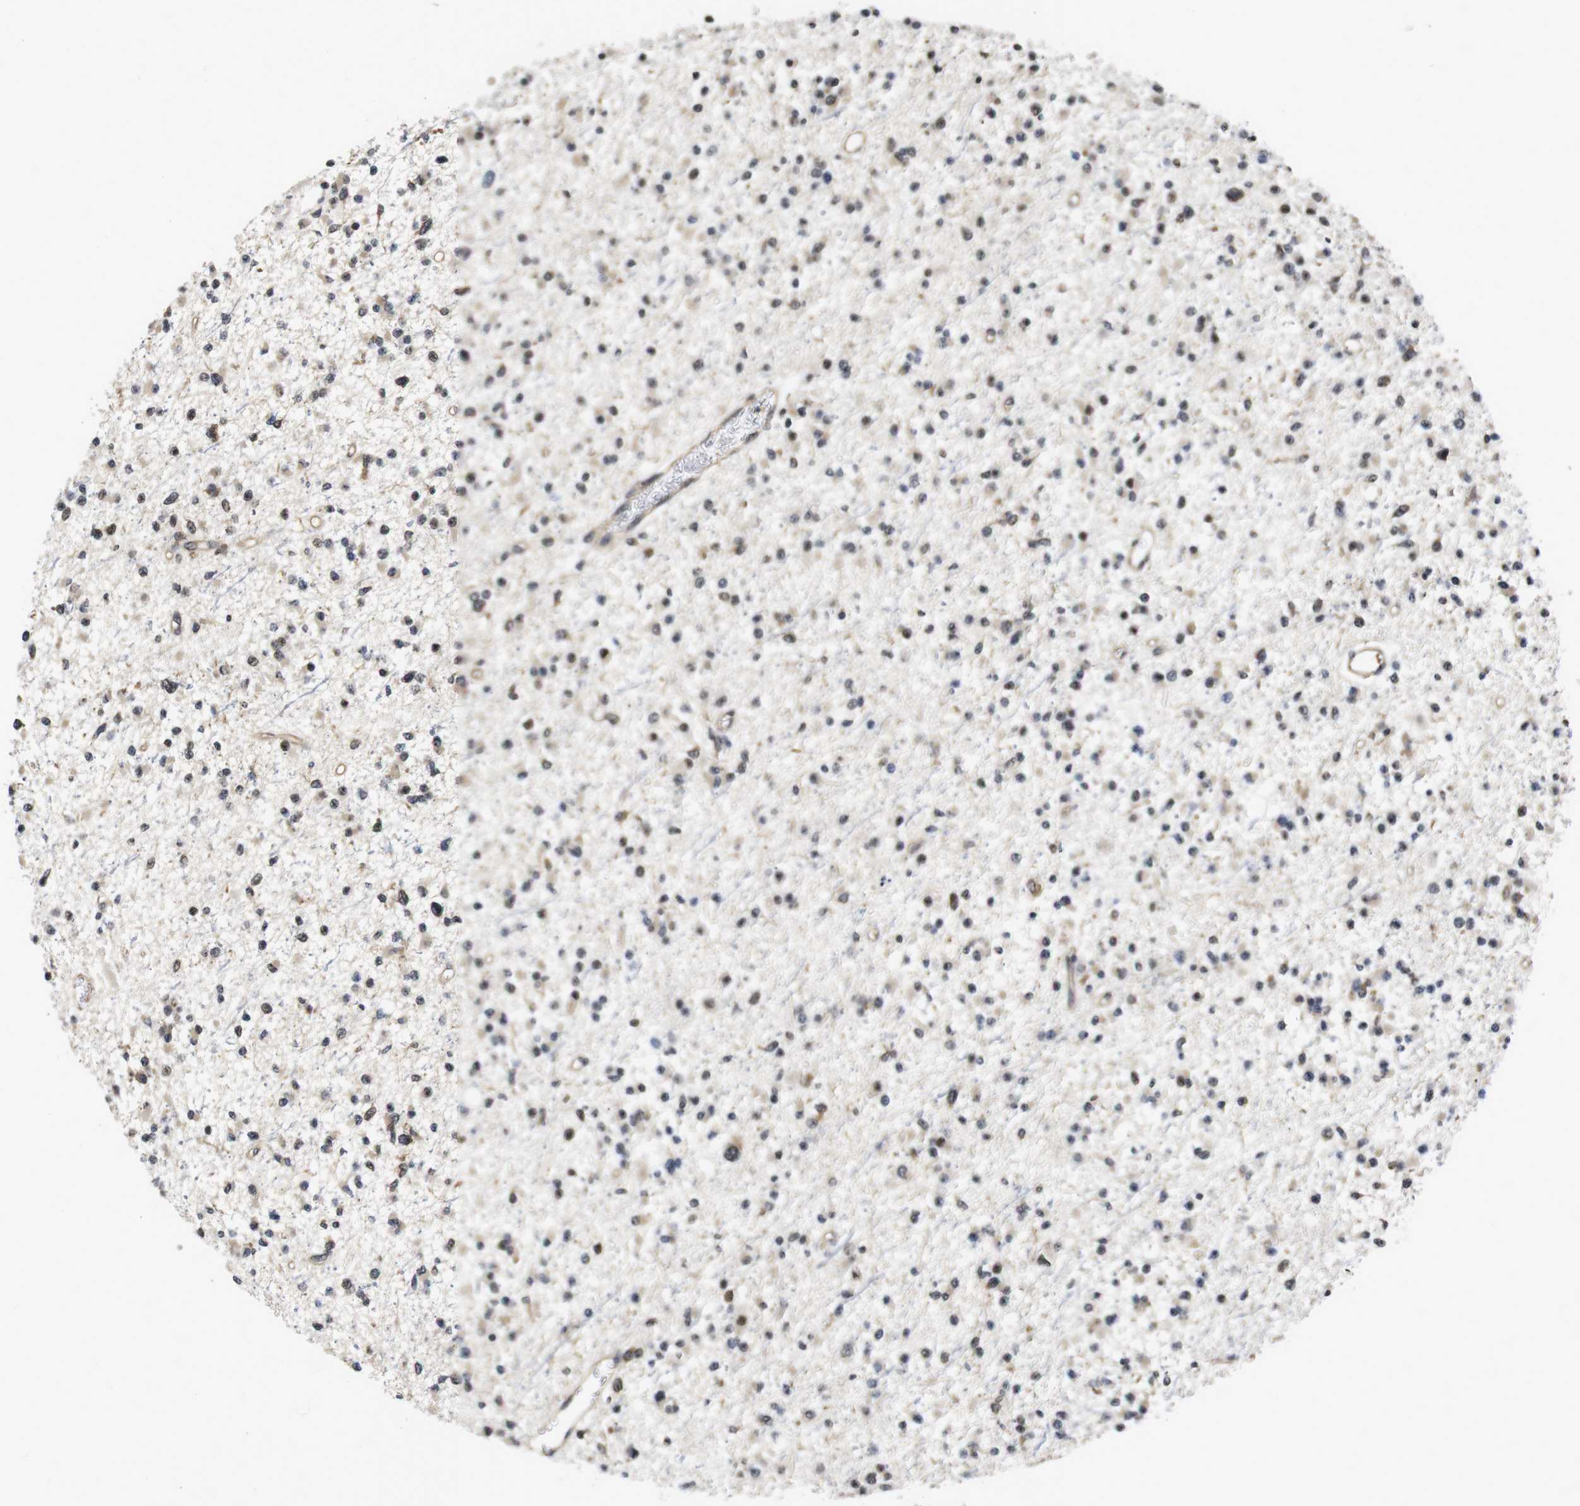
{"staining": {"intensity": "moderate", "quantity": "25%-75%", "location": "nuclear"}, "tissue": "glioma", "cell_type": "Tumor cells", "image_type": "cancer", "snomed": [{"axis": "morphology", "description": "Glioma, malignant, Low grade"}, {"axis": "topography", "description": "Brain"}], "caption": "Glioma was stained to show a protein in brown. There is medium levels of moderate nuclear expression in about 25%-75% of tumor cells.", "gene": "SUMO3", "patient": {"sex": "female", "age": 22}}